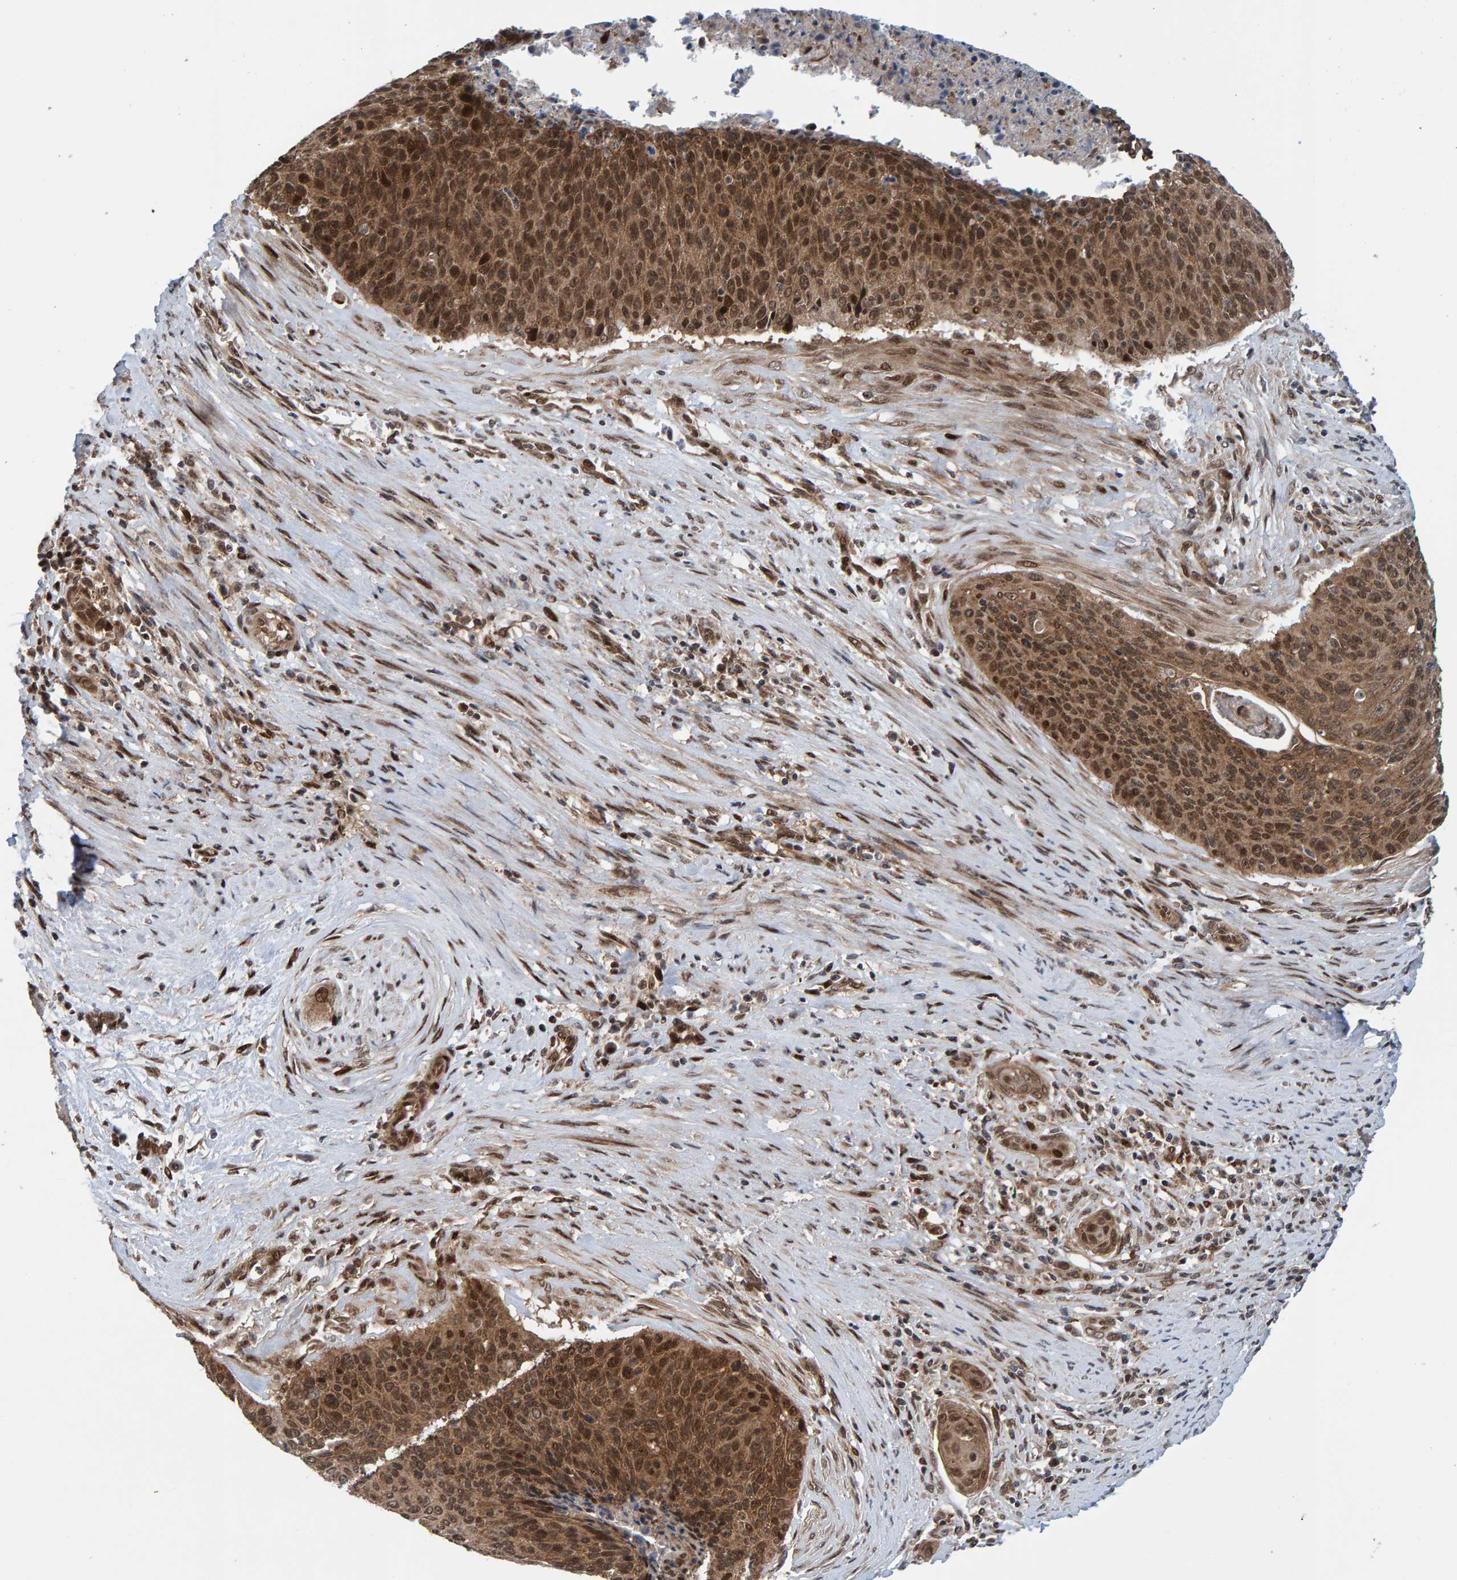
{"staining": {"intensity": "moderate", "quantity": ">75%", "location": "cytoplasmic/membranous,nuclear"}, "tissue": "cervical cancer", "cell_type": "Tumor cells", "image_type": "cancer", "snomed": [{"axis": "morphology", "description": "Squamous cell carcinoma, NOS"}, {"axis": "topography", "description": "Cervix"}], "caption": "Immunohistochemistry image of neoplastic tissue: human cervical squamous cell carcinoma stained using IHC reveals medium levels of moderate protein expression localized specifically in the cytoplasmic/membranous and nuclear of tumor cells, appearing as a cytoplasmic/membranous and nuclear brown color.", "gene": "ZNF366", "patient": {"sex": "female", "age": 55}}